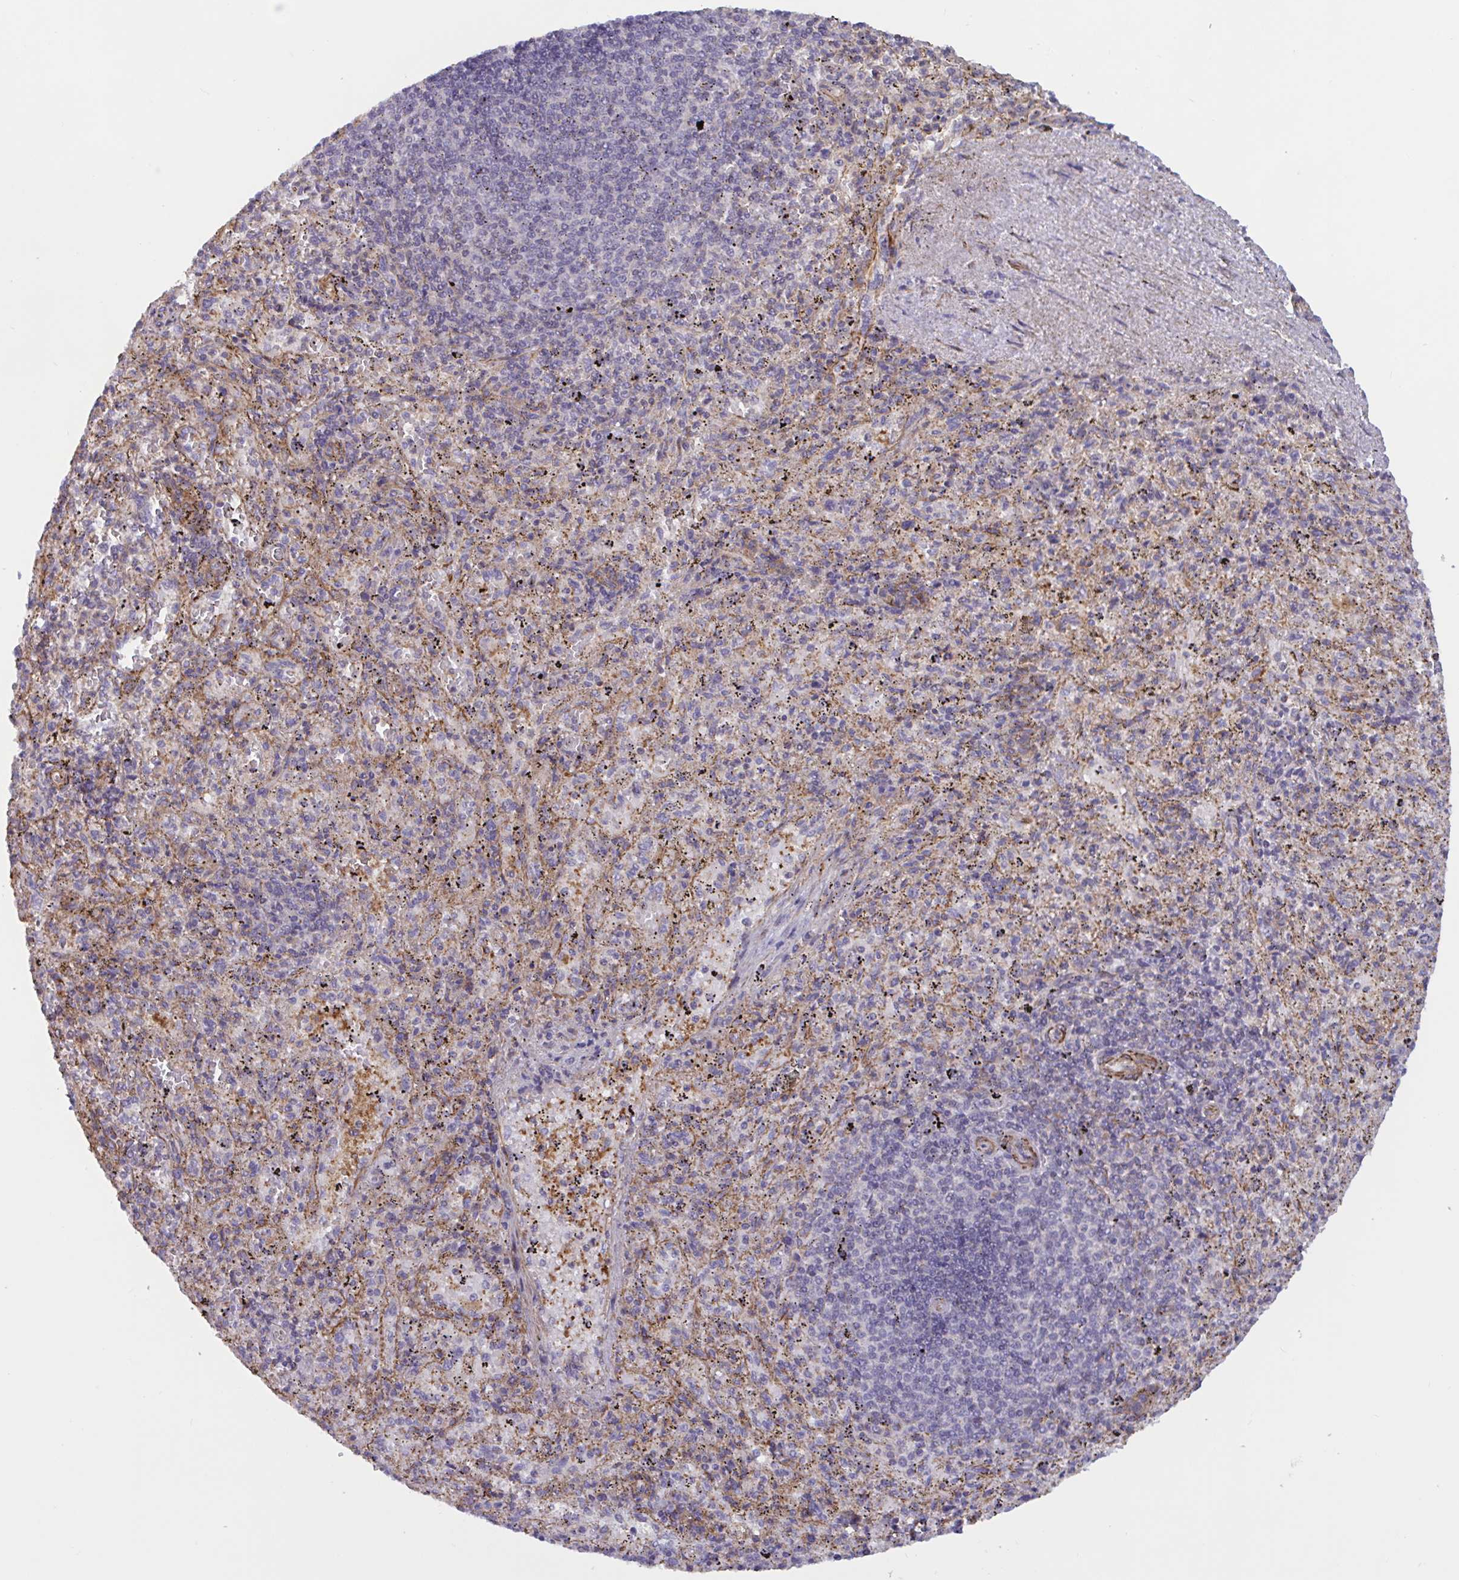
{"staining": {"intensity": "negative", "quantity": "none", "location": "none"}, "tissue": "spleen", "cell_type": "Cells in red pulp", "image_type": "normal", "snomed": [{"axis": "morphology", "description": "Normal tissue, NOS"}, {"axis": "topography", "description": "Spleen"}], "caption": "An image of spleen stained for a protein shows no brown staining in cells in red pulp. (Brightfield microscopy of DAB (3,3'-diaminobenzidine) IHC at high magnification).", "gene": "SHISA7", "patient": {"sex": "male", "age": 57}}